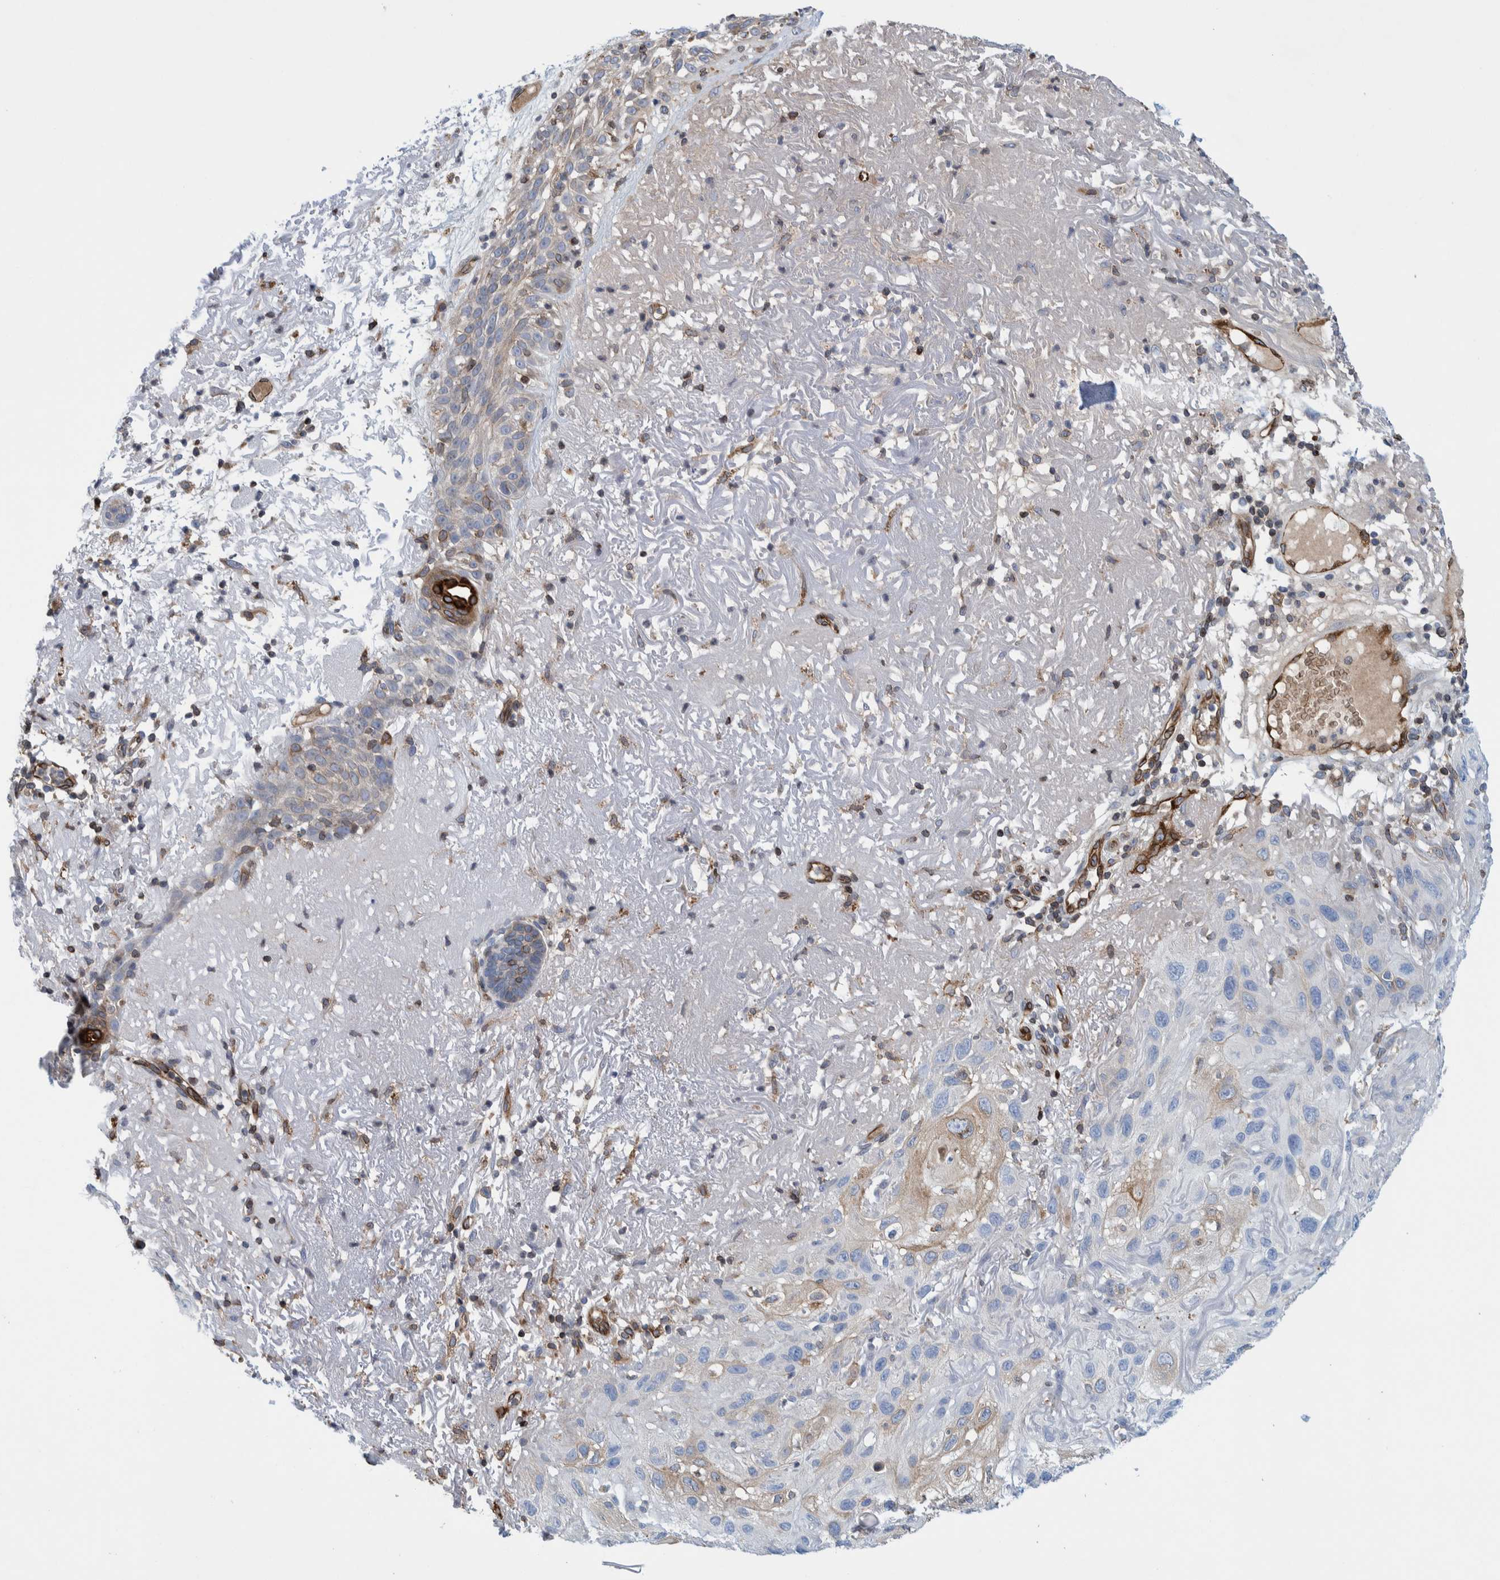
{"staining": {"intensity": "weak", "quantity": "<25%", "location": "cytoplasmic/membranous"}, "tissue": "skin cancer", "cell_type": "Tumor cells", "image_type": "cancer", "snomed": [{"axis": "morphology", "description": "Squamous cell carcinoma, NOS"}, {"axis": "topography", "description": "Skin"}], "caption": "This histopathology image is of skin squamous cell carcinoma stained with immunohistochemistry to label a protein in brown with the nuclei are counter-stained blue. There is no staining in tumor cells.", "gene": "THEM6", "patient": {"sex": "female", "age": 96}}